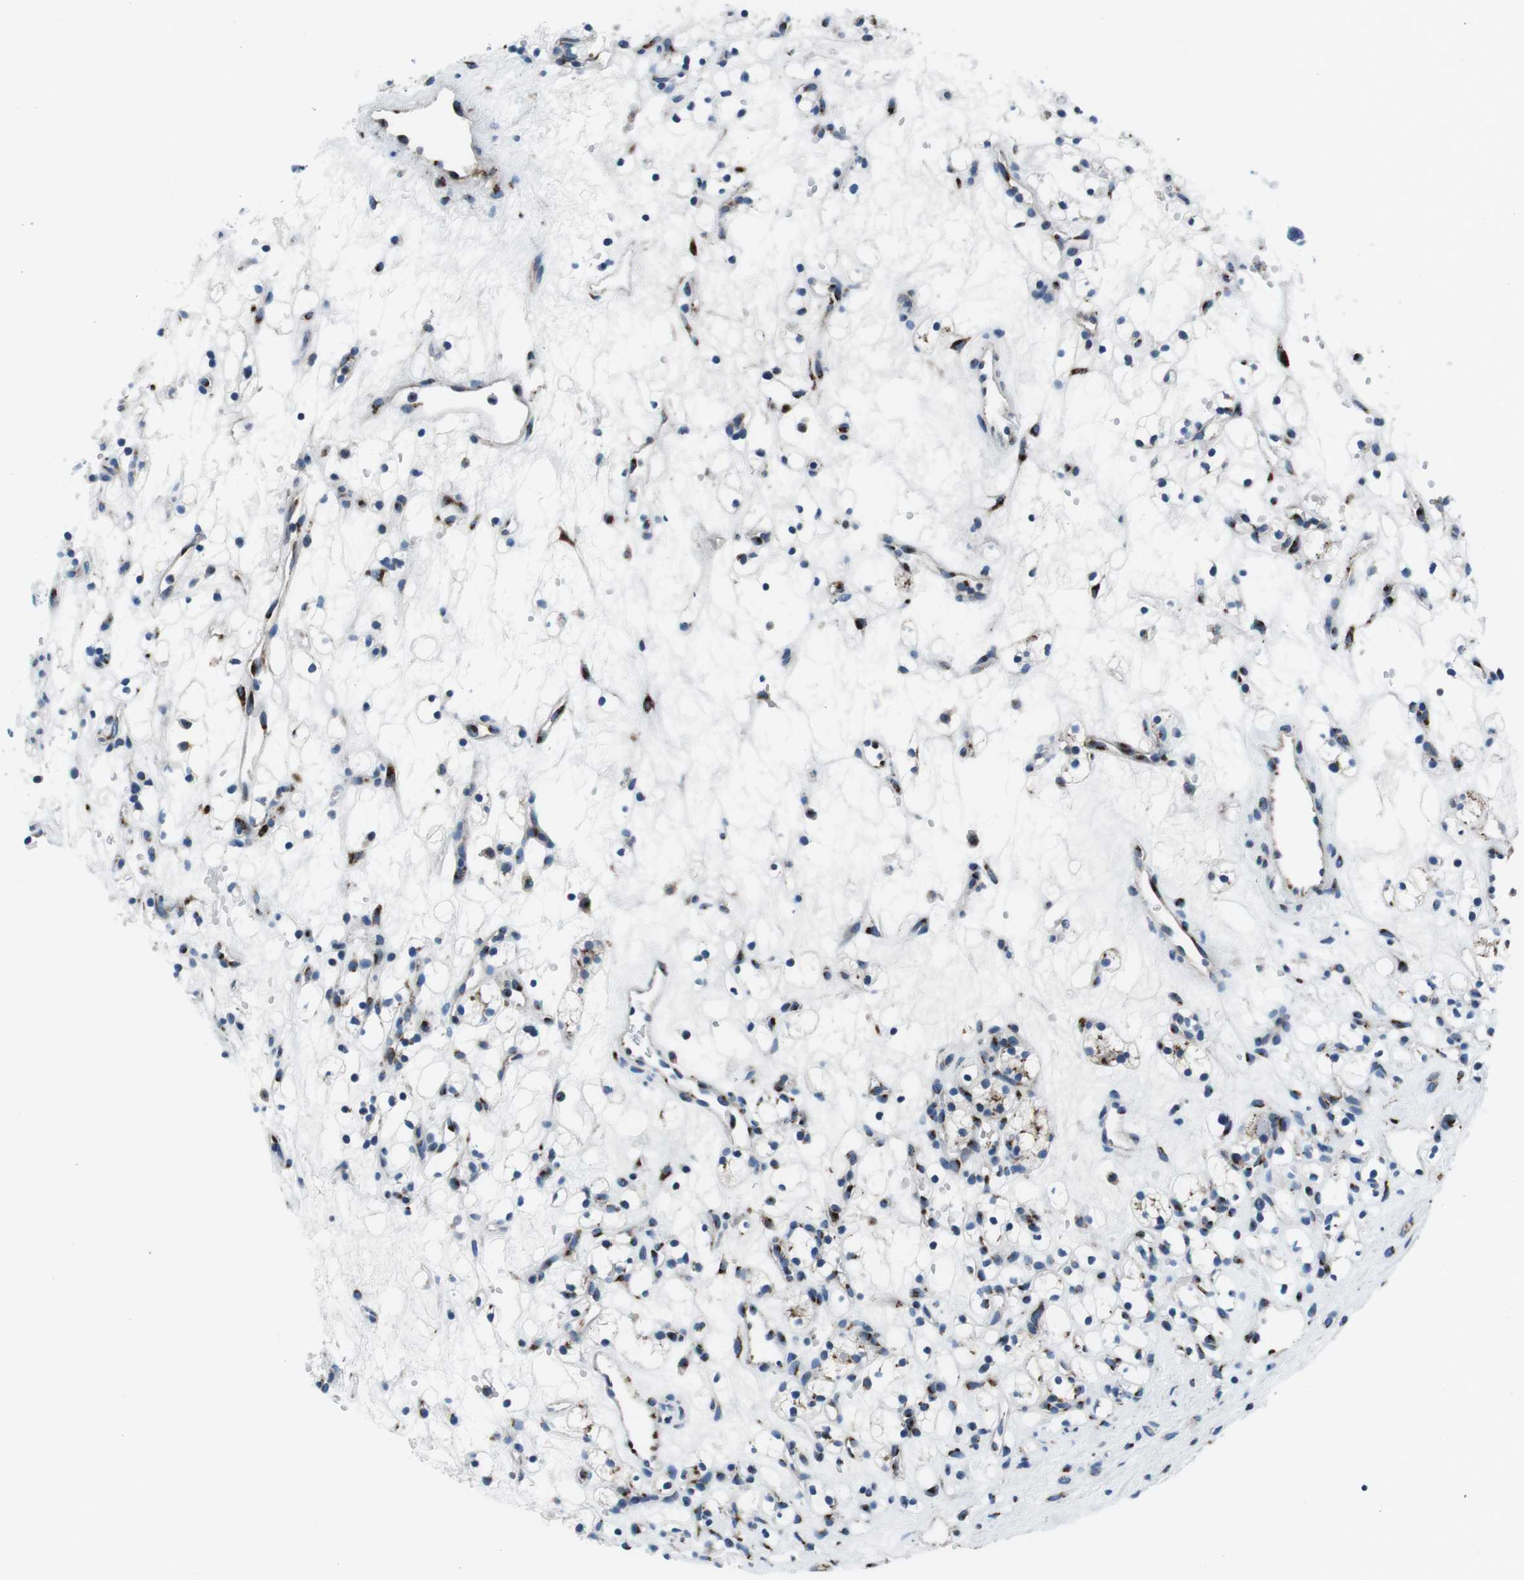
{"staining": {"intensity": "negative", "quantity": "none", "location": "none"}, "tissue": "renal cancer", "cell_type": "Tumor cells", "image_type": "cancer", "snomed": [{"axis": "morphology", "description": "Adenocarcinoma, NOS"}, {"axis": "topography", "description": "Kidney"}], "caption": "Adenocarcinoma (renal) was stained to show a protein in brown. There is no significant staining in tumor cells.", "gene": "NUCB2", "patient": {"sex": "female", "age": 60}}